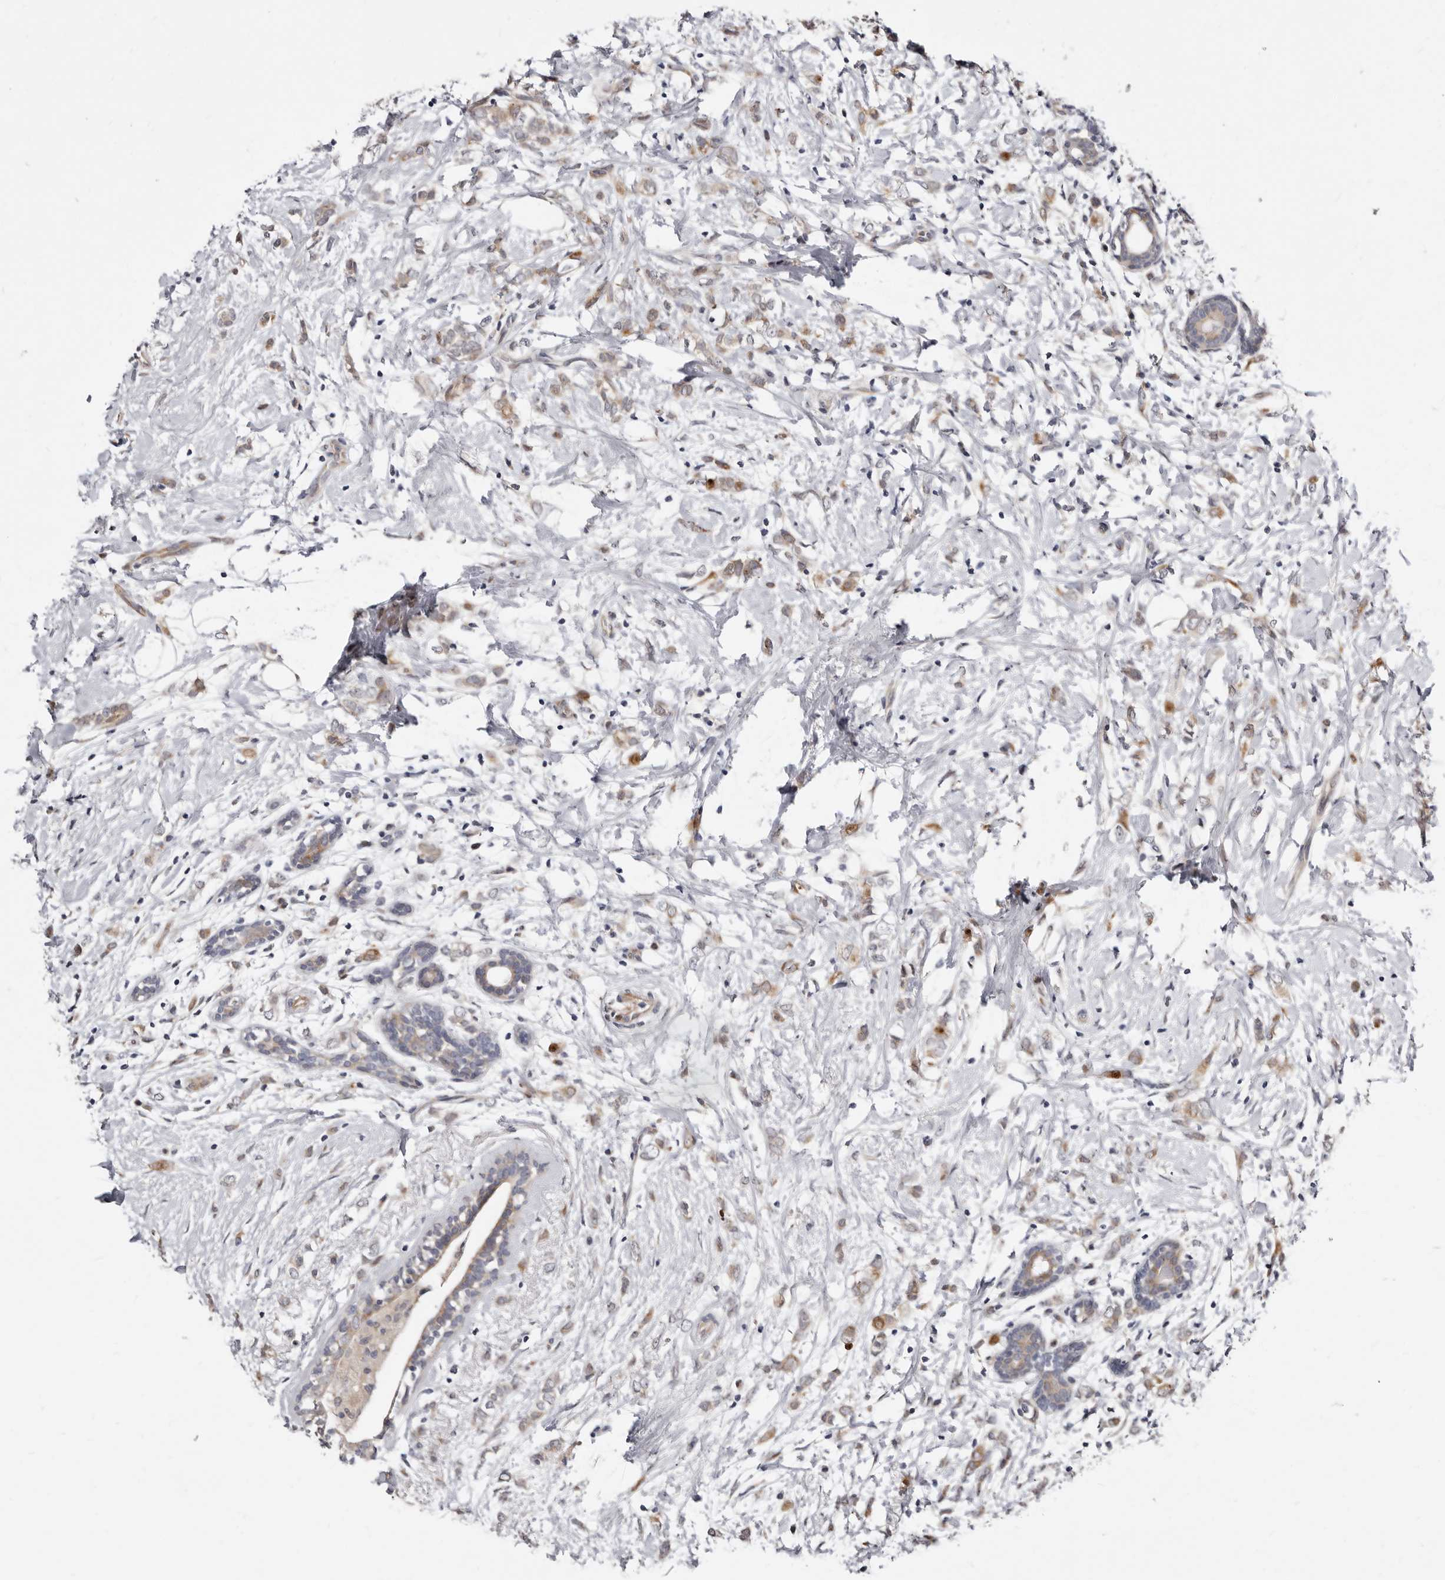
{"staining": {"intensity": "weak", "quantity": "25%-75%", "location": "cytoplasmic/membranous"}, "tissue": "breast cancer", "cell_type": "Tumor cells", "image_type": "cancer", "snomed": [{"axis": "morphology", "description": "Normal tissue, NOS"}, {"axis": "morphology", "description": "Lobular carcinoma"}, {"axis": "topography", "description": "Breast"}], "caption": "A brown stain highlights weak cytoplasmic/membranous staining of a protein in human lobular carcinoma (breast) tumor cells.", "gene": "KLHL4", "patient": {"sex": "female", "age": 47}}